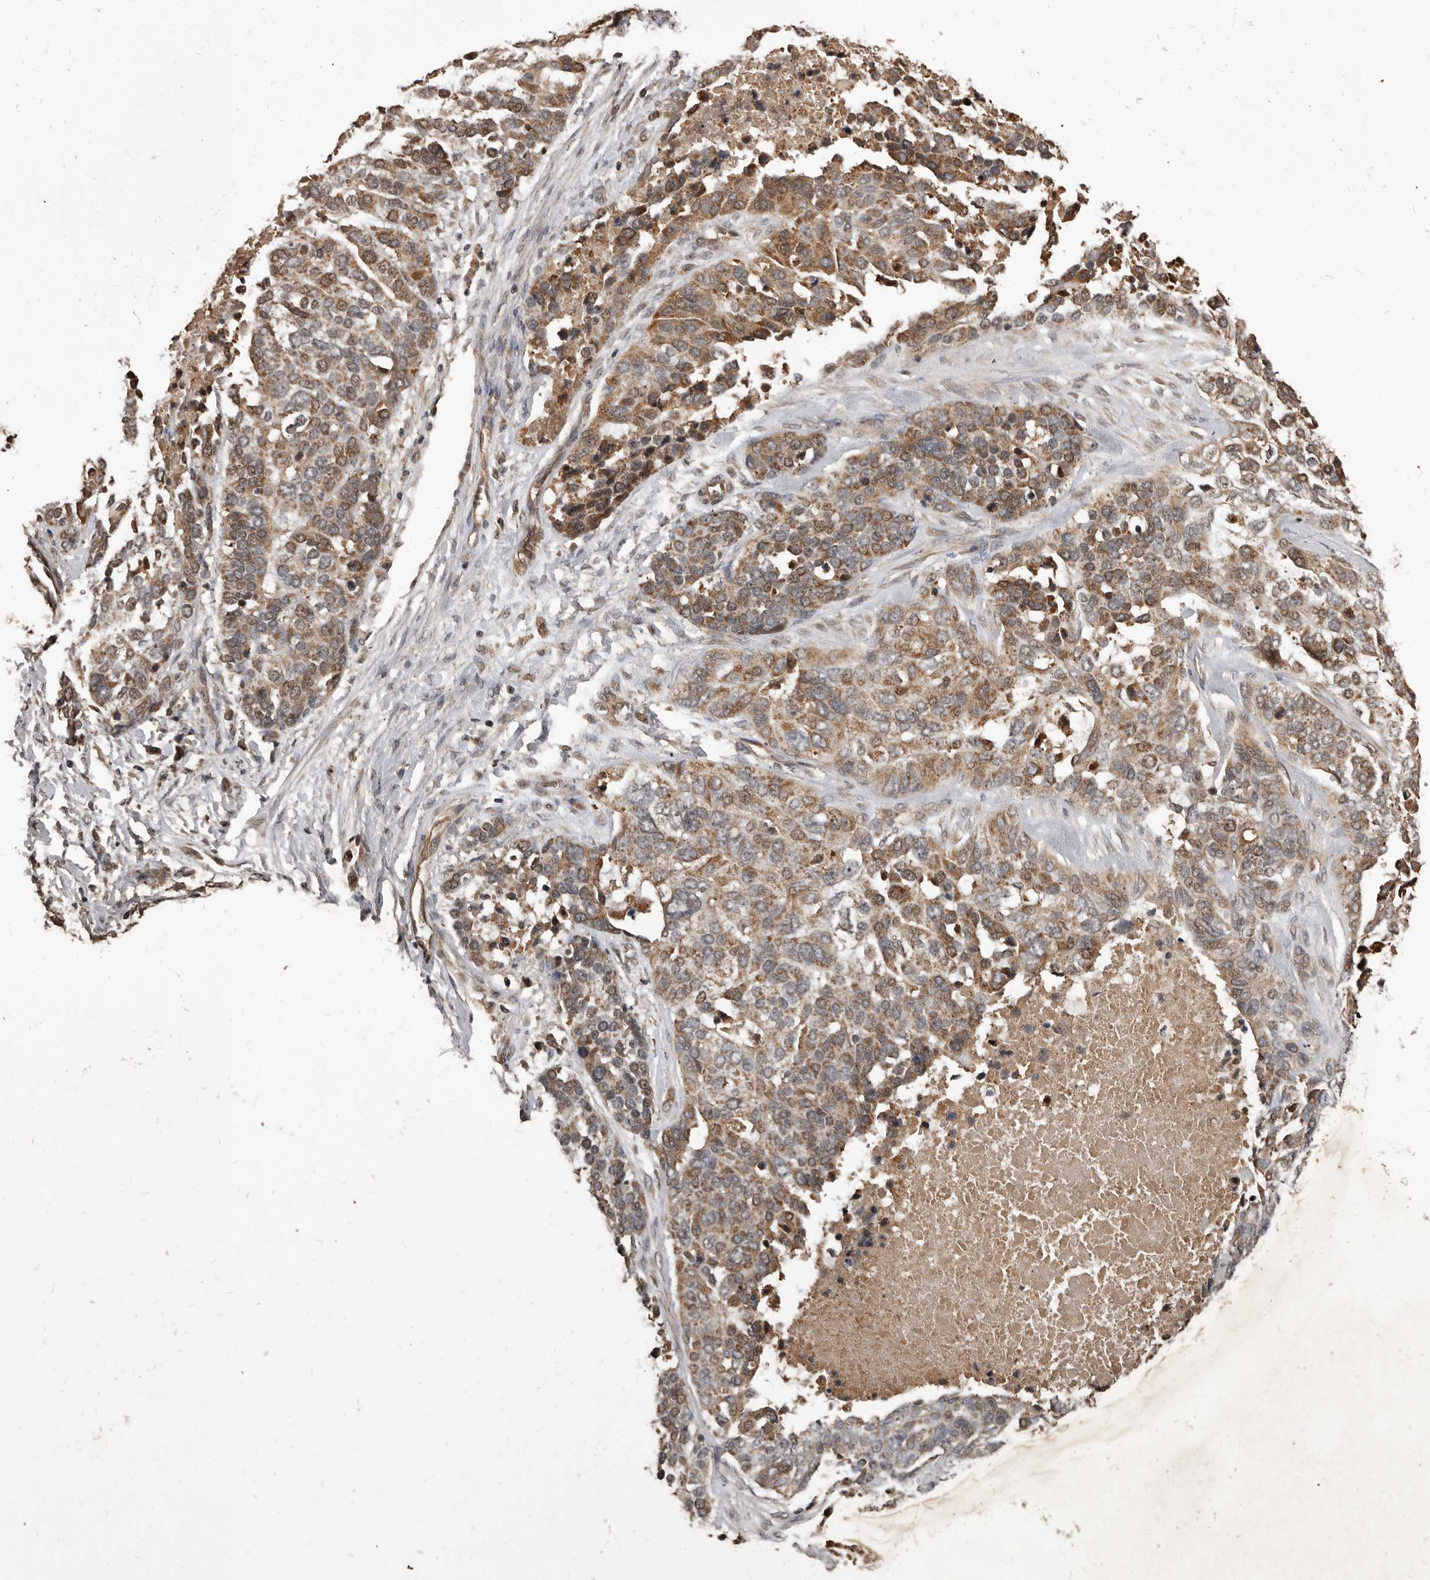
{"staining": {"intensity": "moderate", "quantity": ">75%", "location": "cytoplasmic/membranous,nuclear"}, "tissue": "ovarian cancer", "cell_type": "Tumor cells", "image_type": "cancer", "snomed": [{"axis": "morphology", "description": "Cystadenocarcinoma, serous, NOS"}, {"axis": "topography", "description": "Ovary"}], "caption": "This image shows ovarian cancer (serous cystadenocarcinoma) stained with IHC to label a protein in brown. The cytoplasmic/membranous and nuclear of tumor cells show moderate positivity for the protein. Nuclei are counter-stained blue.", "gene": "AHR", "patient": {"sex": "female", "age": 44}}